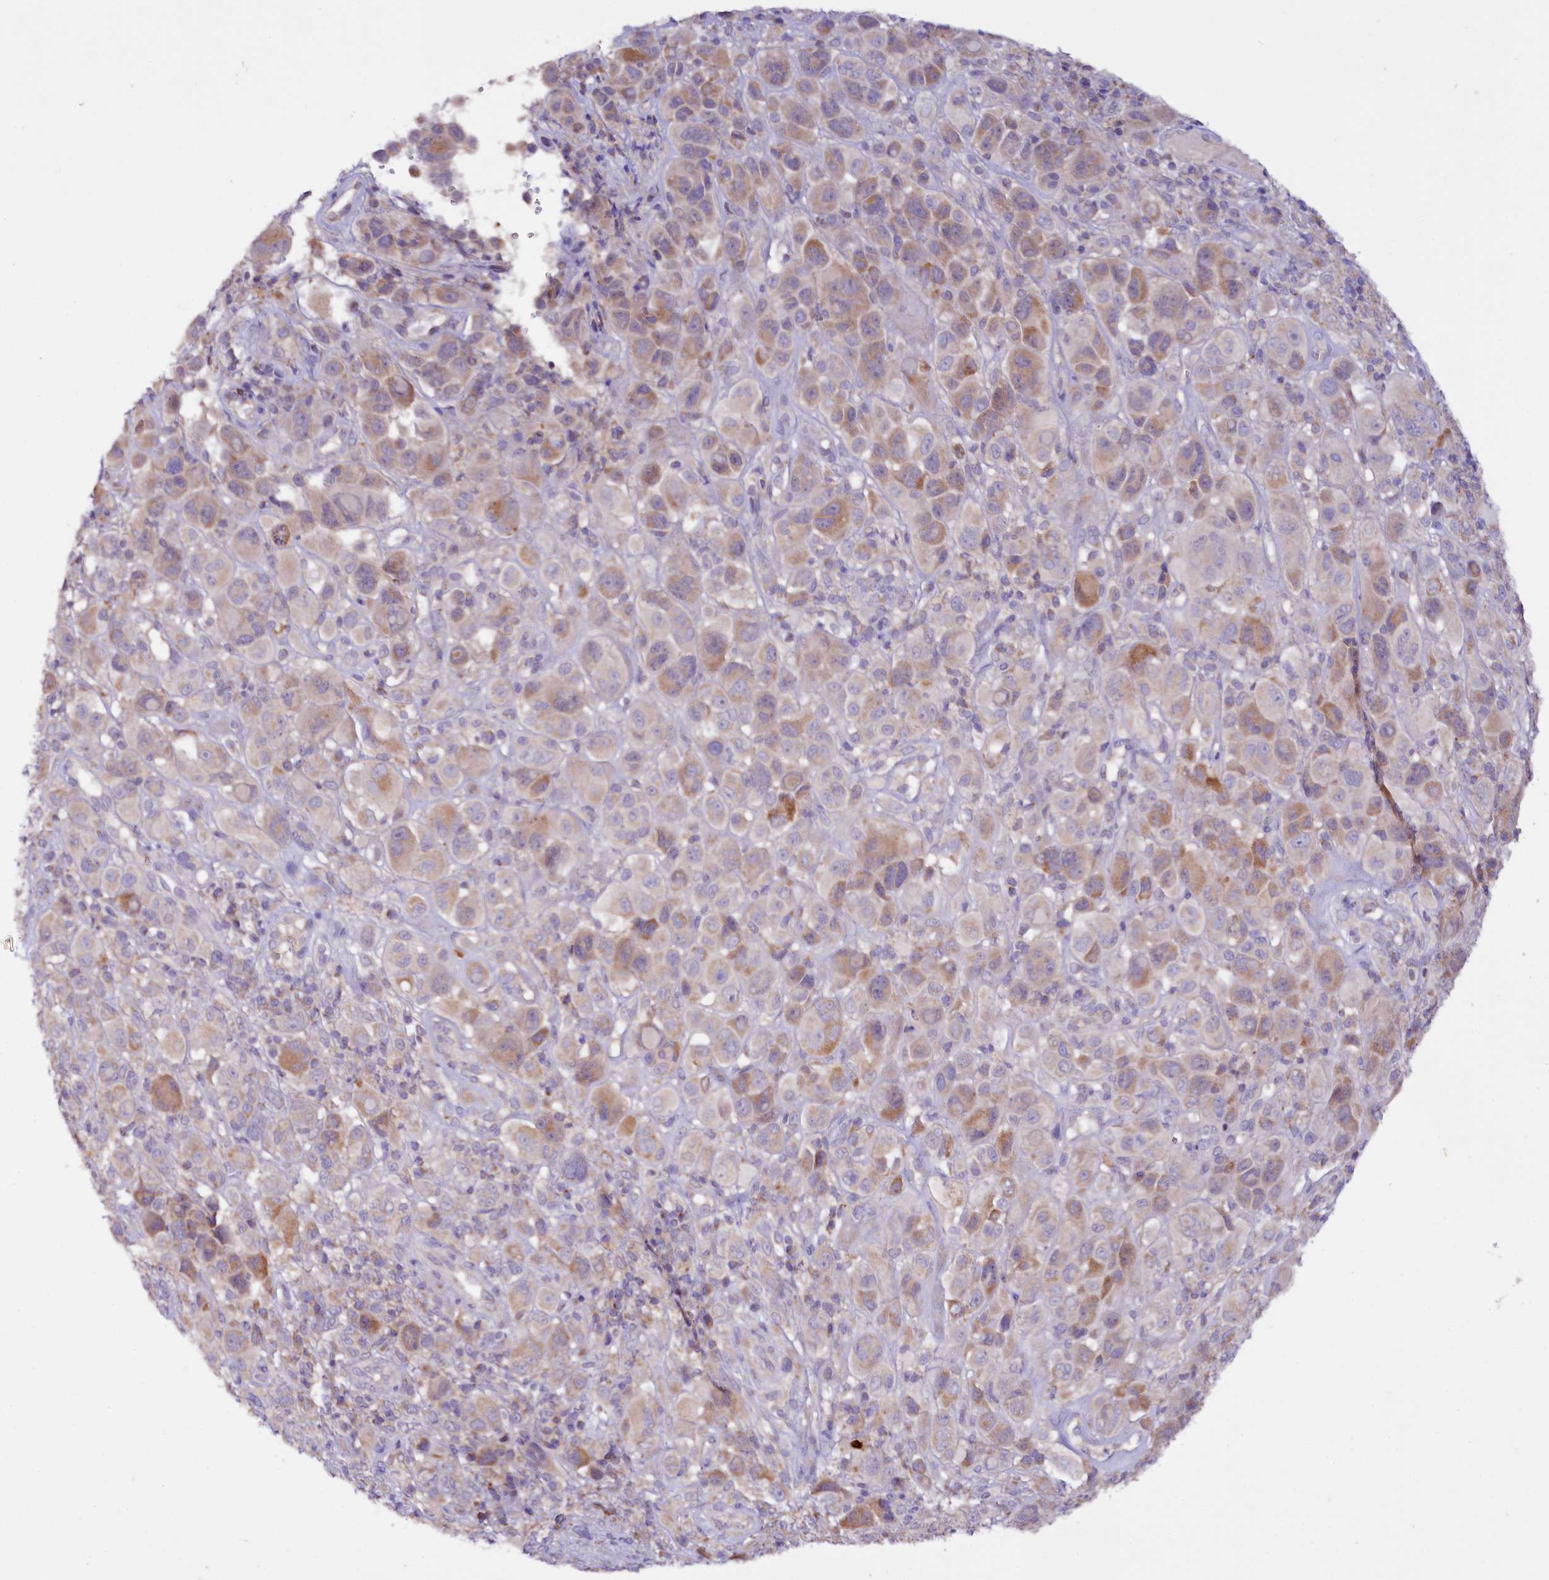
{"staining": {"intensity": "moderate", "quantity": "<25%", "location": "cytoplasmic/membranous"}, "tissue": "melanoma", "cell_type": "Tumor cells", "image_type": "cancer", "snomed": [{"axis": "morphology", "description": "Malignant melanoma, NOS"}, {"axis": "topography", "description": "Skin of trunk"}], "caption": "A low amount of moderate cytoplasmic/membranous staining is appreciated in approximately <25% of tumor cells in malignant melanoma tissue.", "gene": "ZNF45", "patient": {"sex": "male", "age": 71}}